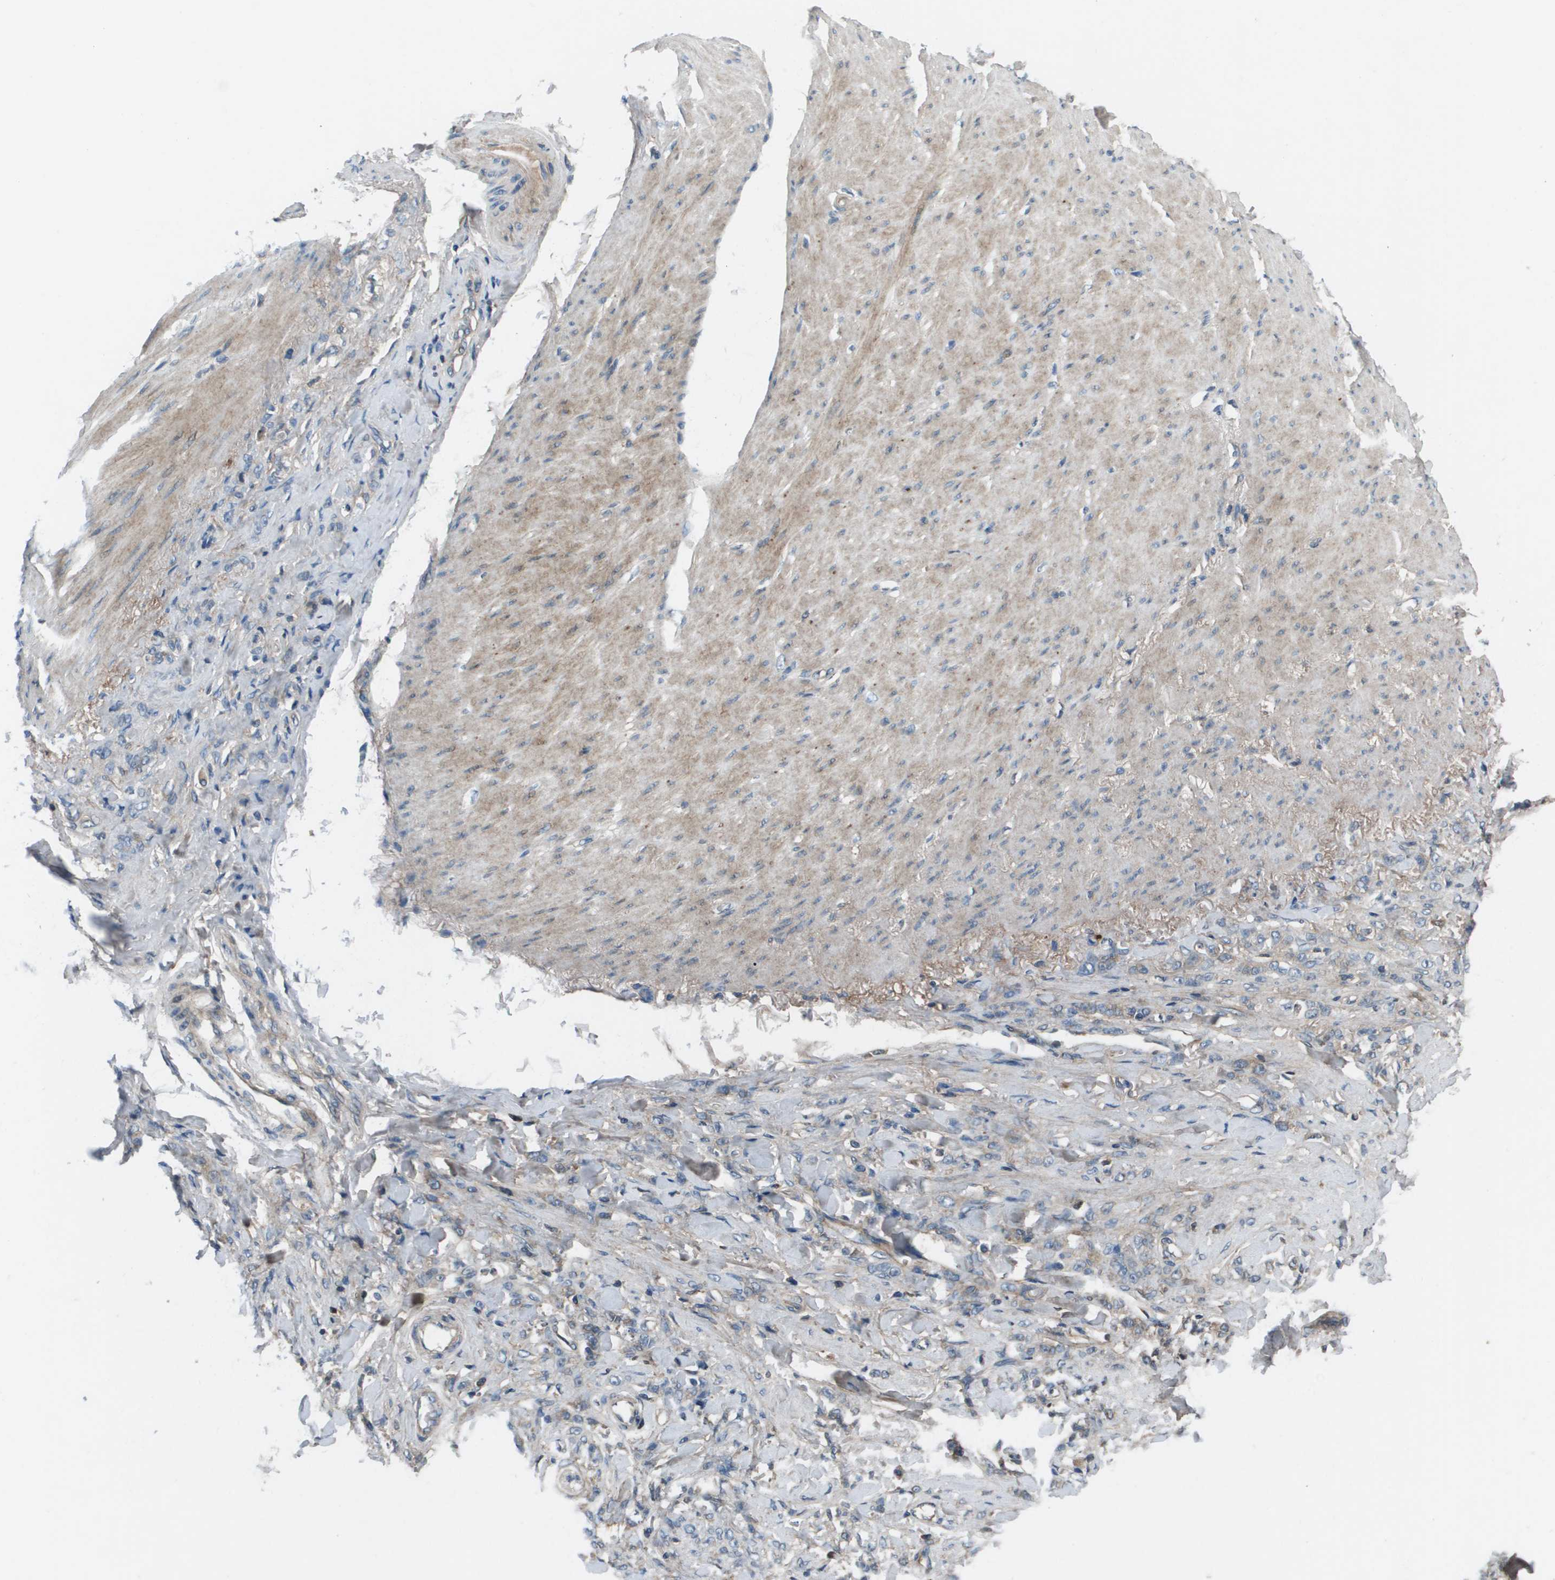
{"staining": {"intensity": "negative", "quantity": "none", "location": "none"}, "tissue": "stomach cancer", "cell_type": "Tumor cells", "image_type": "cancer", "snomed": [{"axis": "morphology", "description": "Adenocarcinoma, NOS"}, {"axis": "topography", "description": "Stomach"}], "caption": "Histopathology image shows no protein positivity in tumor cells of stomach cancer tissue. (Stains: DAB immunohistochemistry with hematoxylin counter stain, Microscopy: brightfield microscopy at high magnification).", "gene": "PCOLCE", "patient": {"sex": "male", "age": 82}}